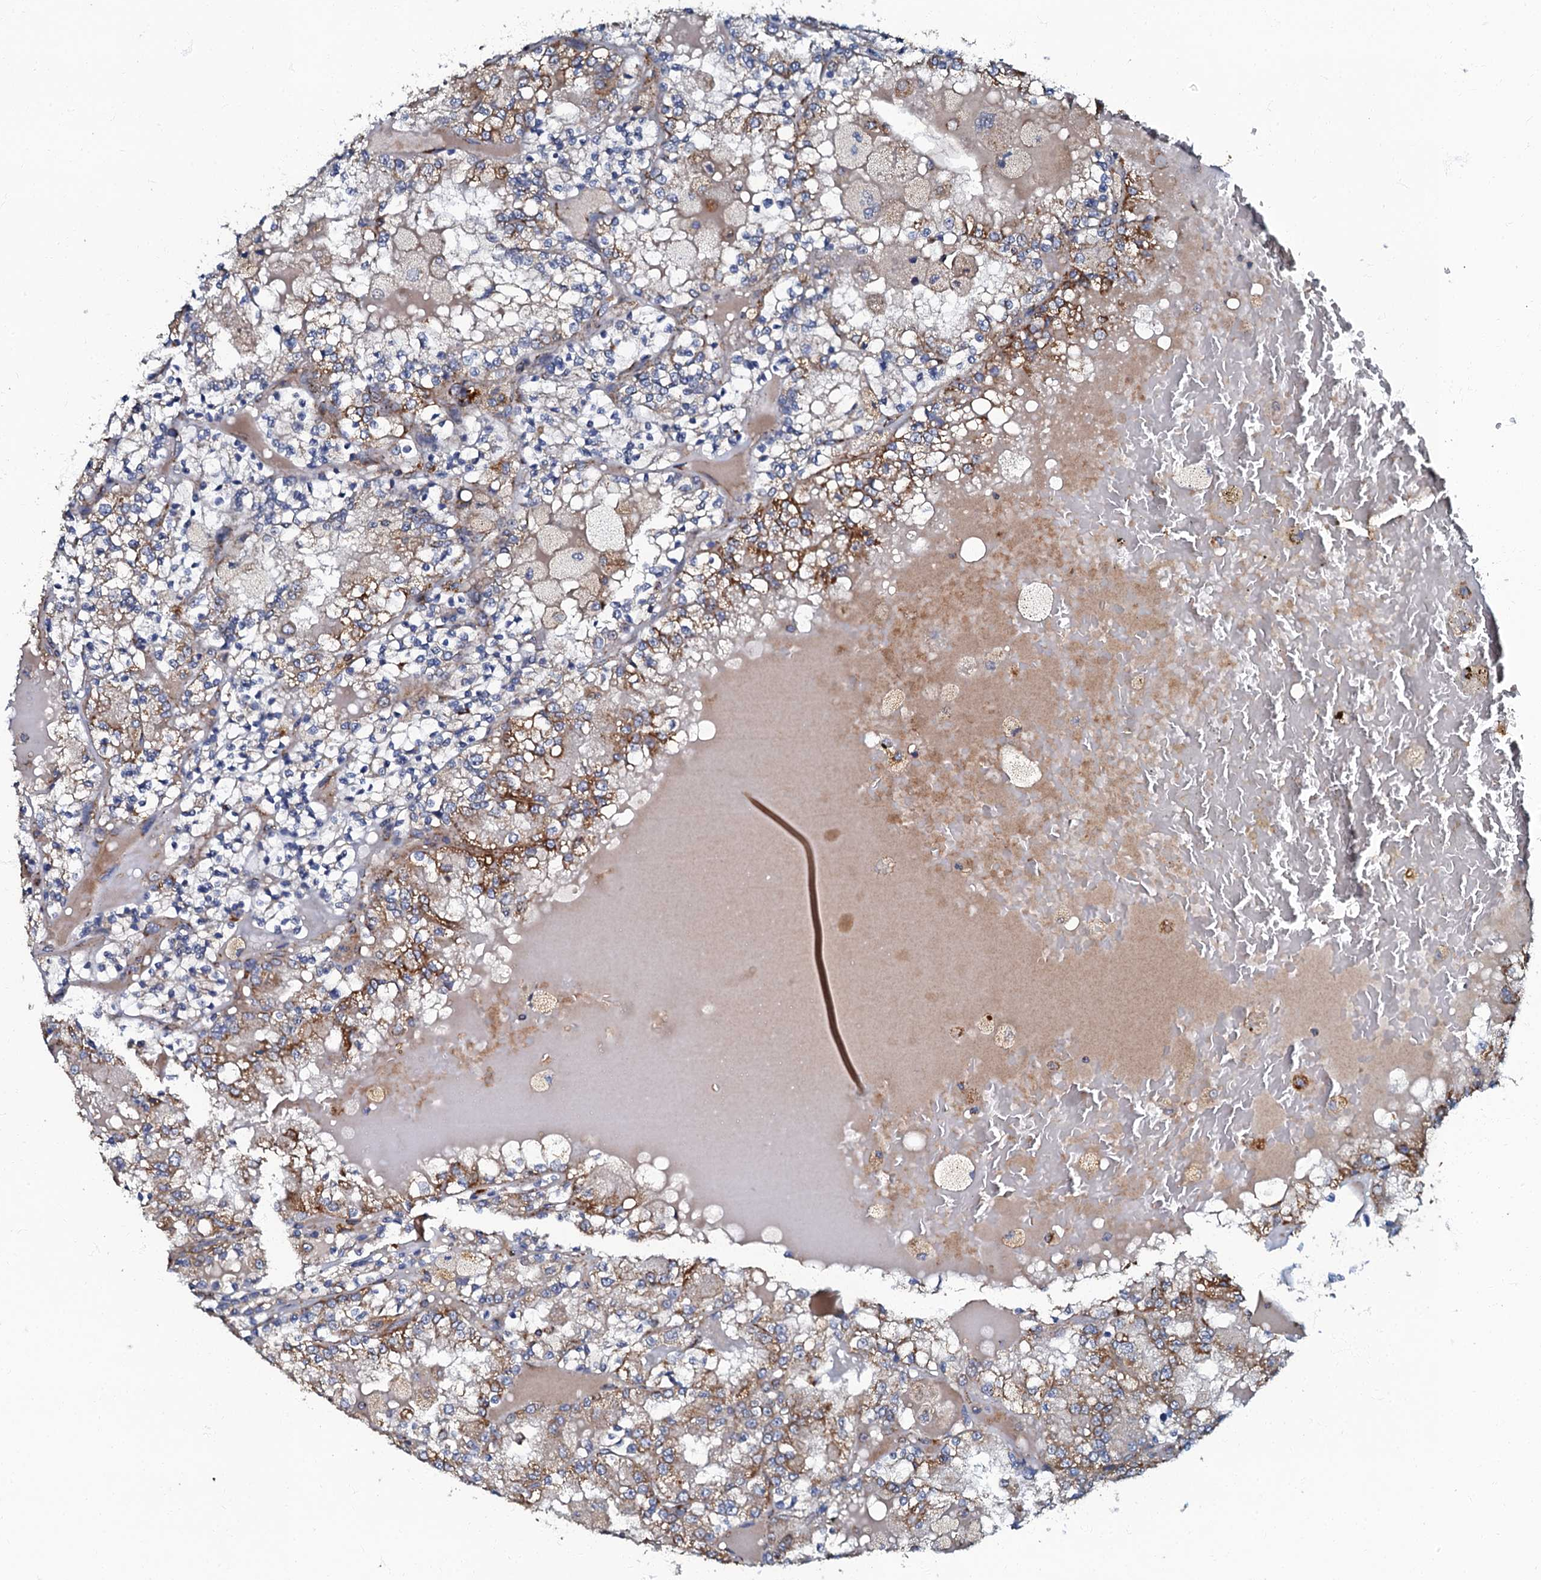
{"staining": {"intensity": "moderate", "quantity": "25%-75%", "location": "cytoplasmic/membranous"}, "tissue": "renal cancer", "cell_type": "Tumor cells", "image_type": "cancer", "snomed": [{"axis": "morphology", "description": "Adenocarcinoma, NOS"}, {"axis": "topography", "description": "Kidney"}], "caption": "Immunohistochemistry image of neoplastic tissue: human renal cancer stained using immunohistochemistry (IHC) shows medium levels of moderate protein expression localized specifically in the cytoplasmic/membranous of tumor cells, appearing as a cytoplasmic/membranous brown color.", "gene": "NDUFA12", "patient": {"sex": "female", "age": 56}}